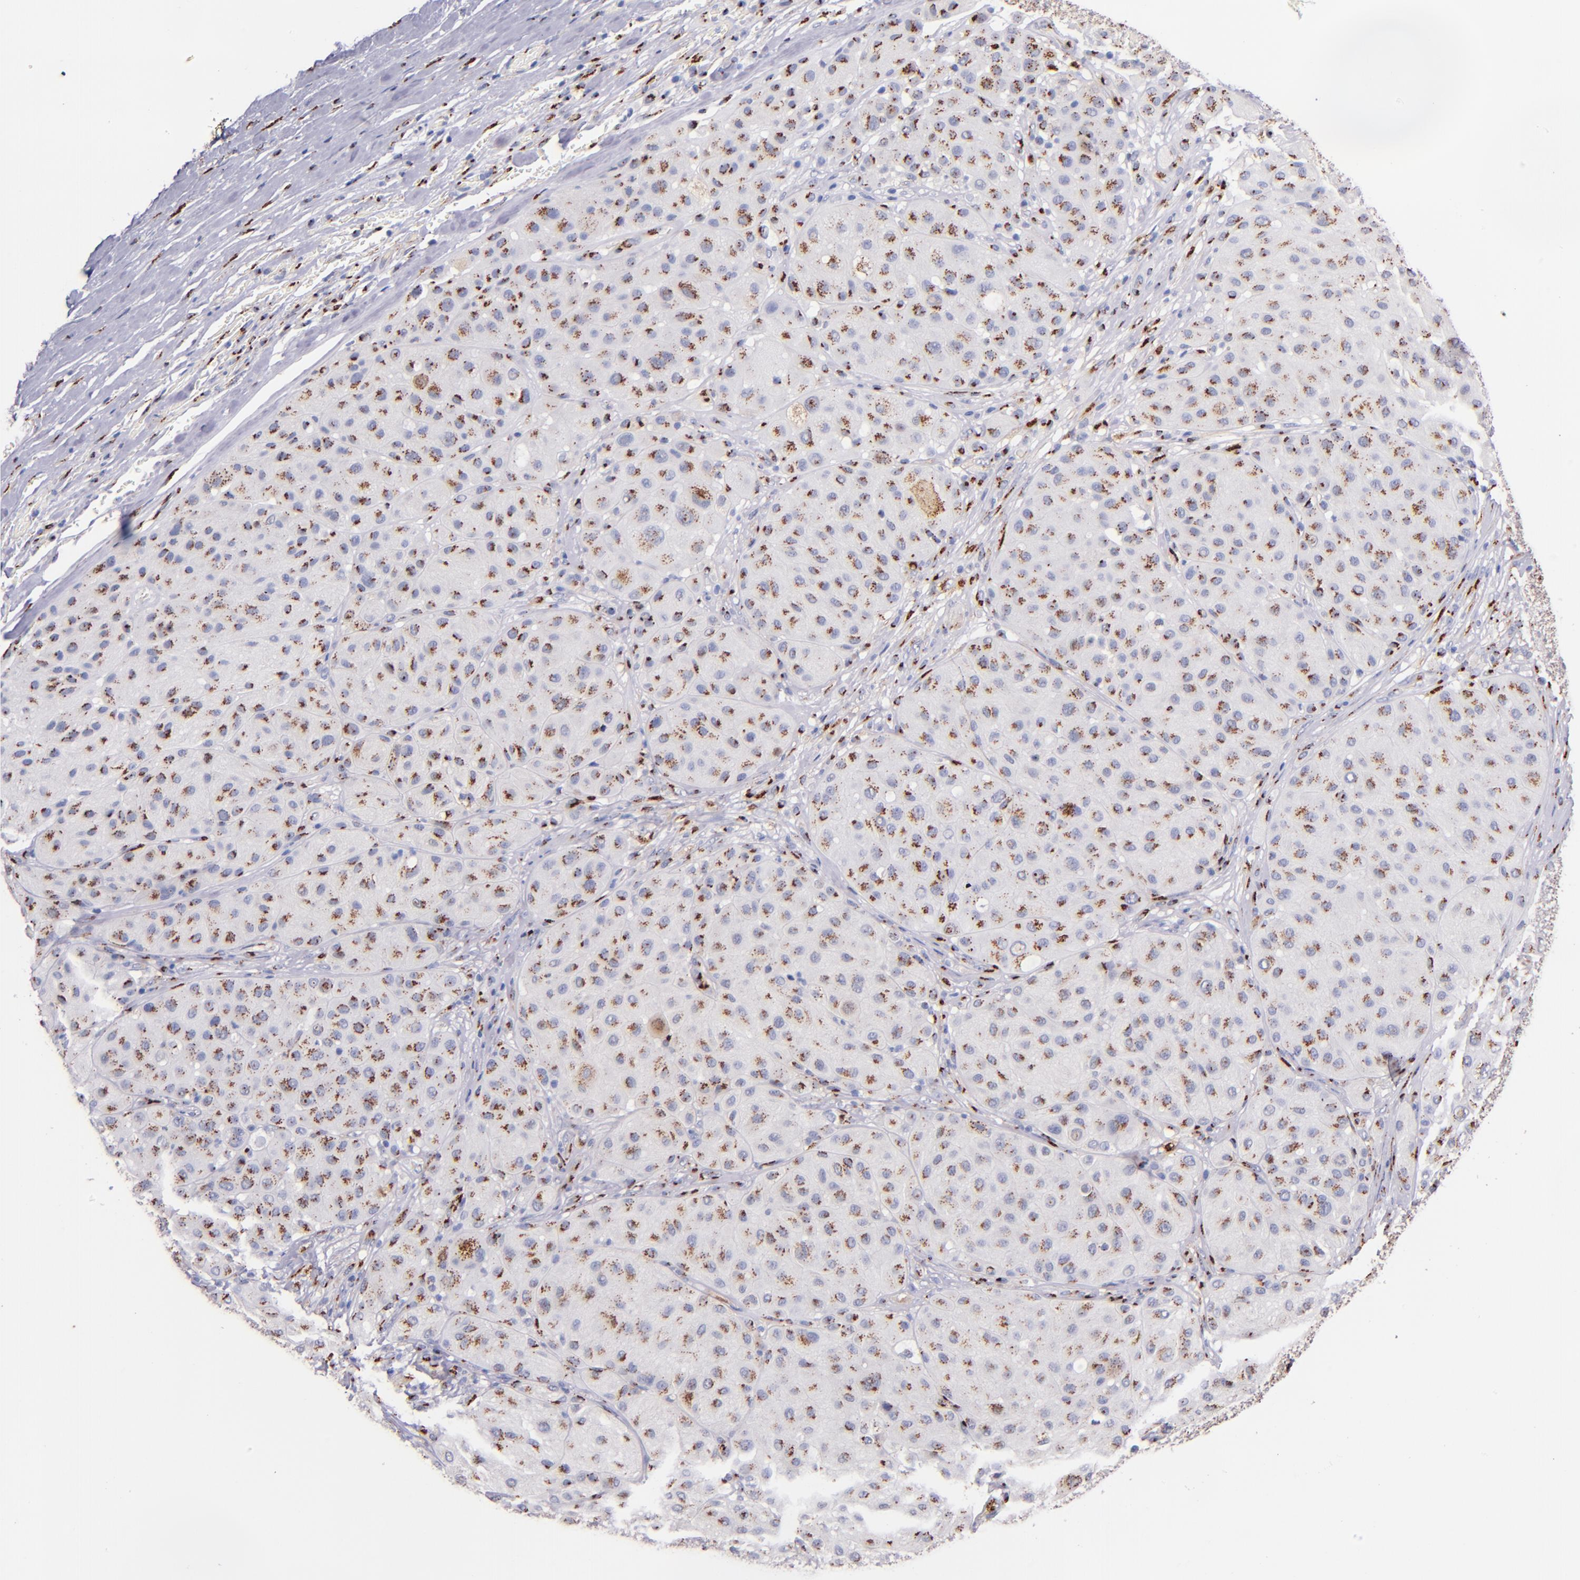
{"staining": {"intensity": "moderate", "quantity": ">75%", "location": "cytoplasmic/membranous"}, "tissue": "melanoma", "cell_type": "Tumor cells", "image_type": "cancer", "snomed": [{"axis": "morphology", "description": "Normal tissue, NOS"}, {"axis": "morphology", "description": "Malignant melanoma, Metastatic site"}, {"axis": "topography", "description": "Skin"}], "caption": "Malignant melanoma (metastatic site) stained with a brown dye exhibits moderate cytoplasmic/membranous positive positivity in about >75% of tumor cells.", "gene": "GOLIM4", "patient": {"sex": "male", "age": 41}}